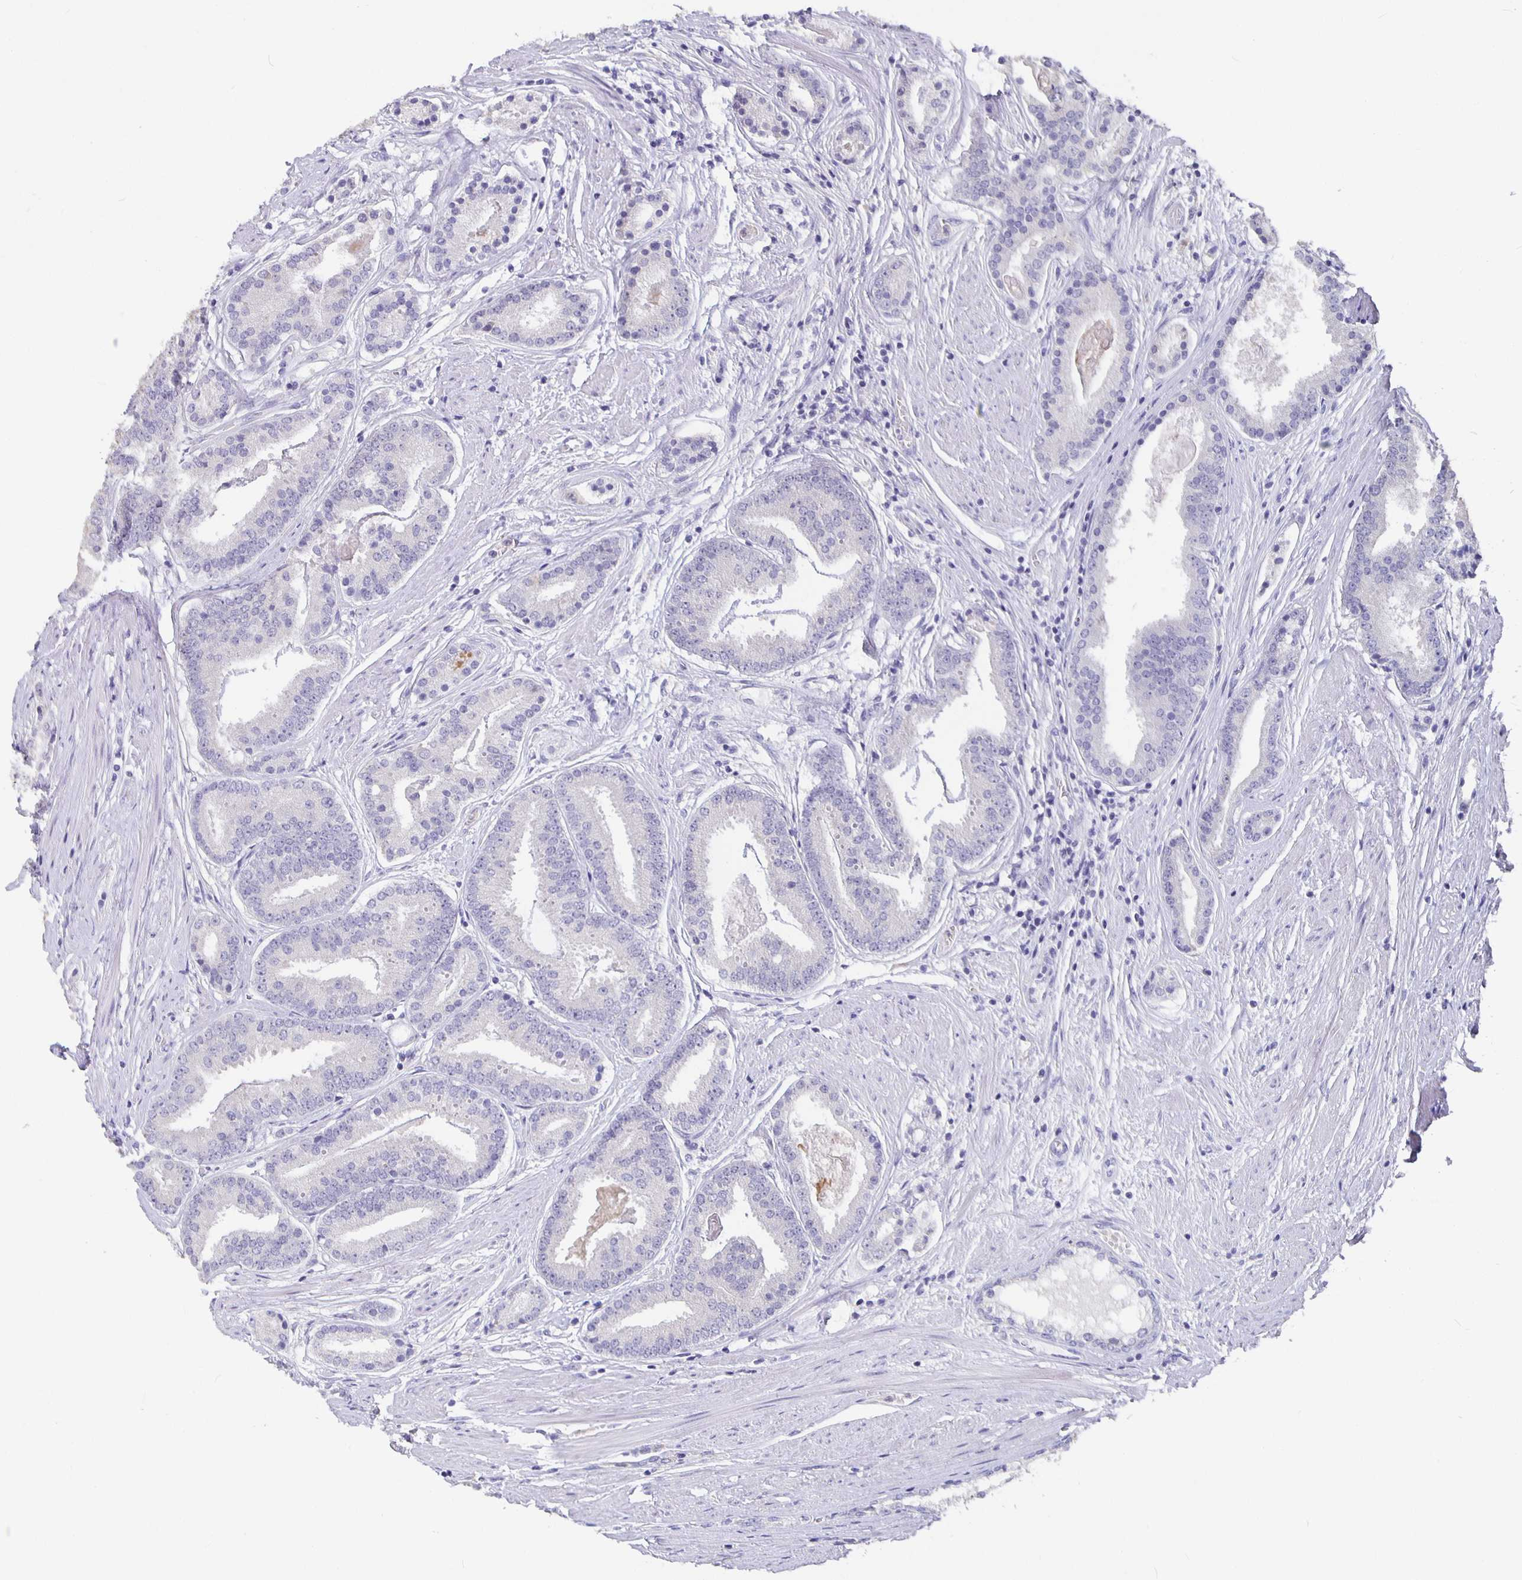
{"staining": {"intensity": "negative", "quantity": "none", "location": "none"}, "tissue": "prostate cancer", "cell_type": "Tumor cells", "image_type": "cancer", "snomed": [{"axis": "morphology", "description": "Adenocarcinoma, High grade"}, {"axis": "topography", "description": "Prostate"}], "caption": "Histopathology image shows no protein staining in tumor cells of high-grade adenocarcinoma (prostate) tissue. (DAB (3,3'-diaminobenzidine) immunohistochemistry (IHC) with hematoxylin counter stain).", "gene": "GPX4", "patient": {"sex": "male", "age": 63}}